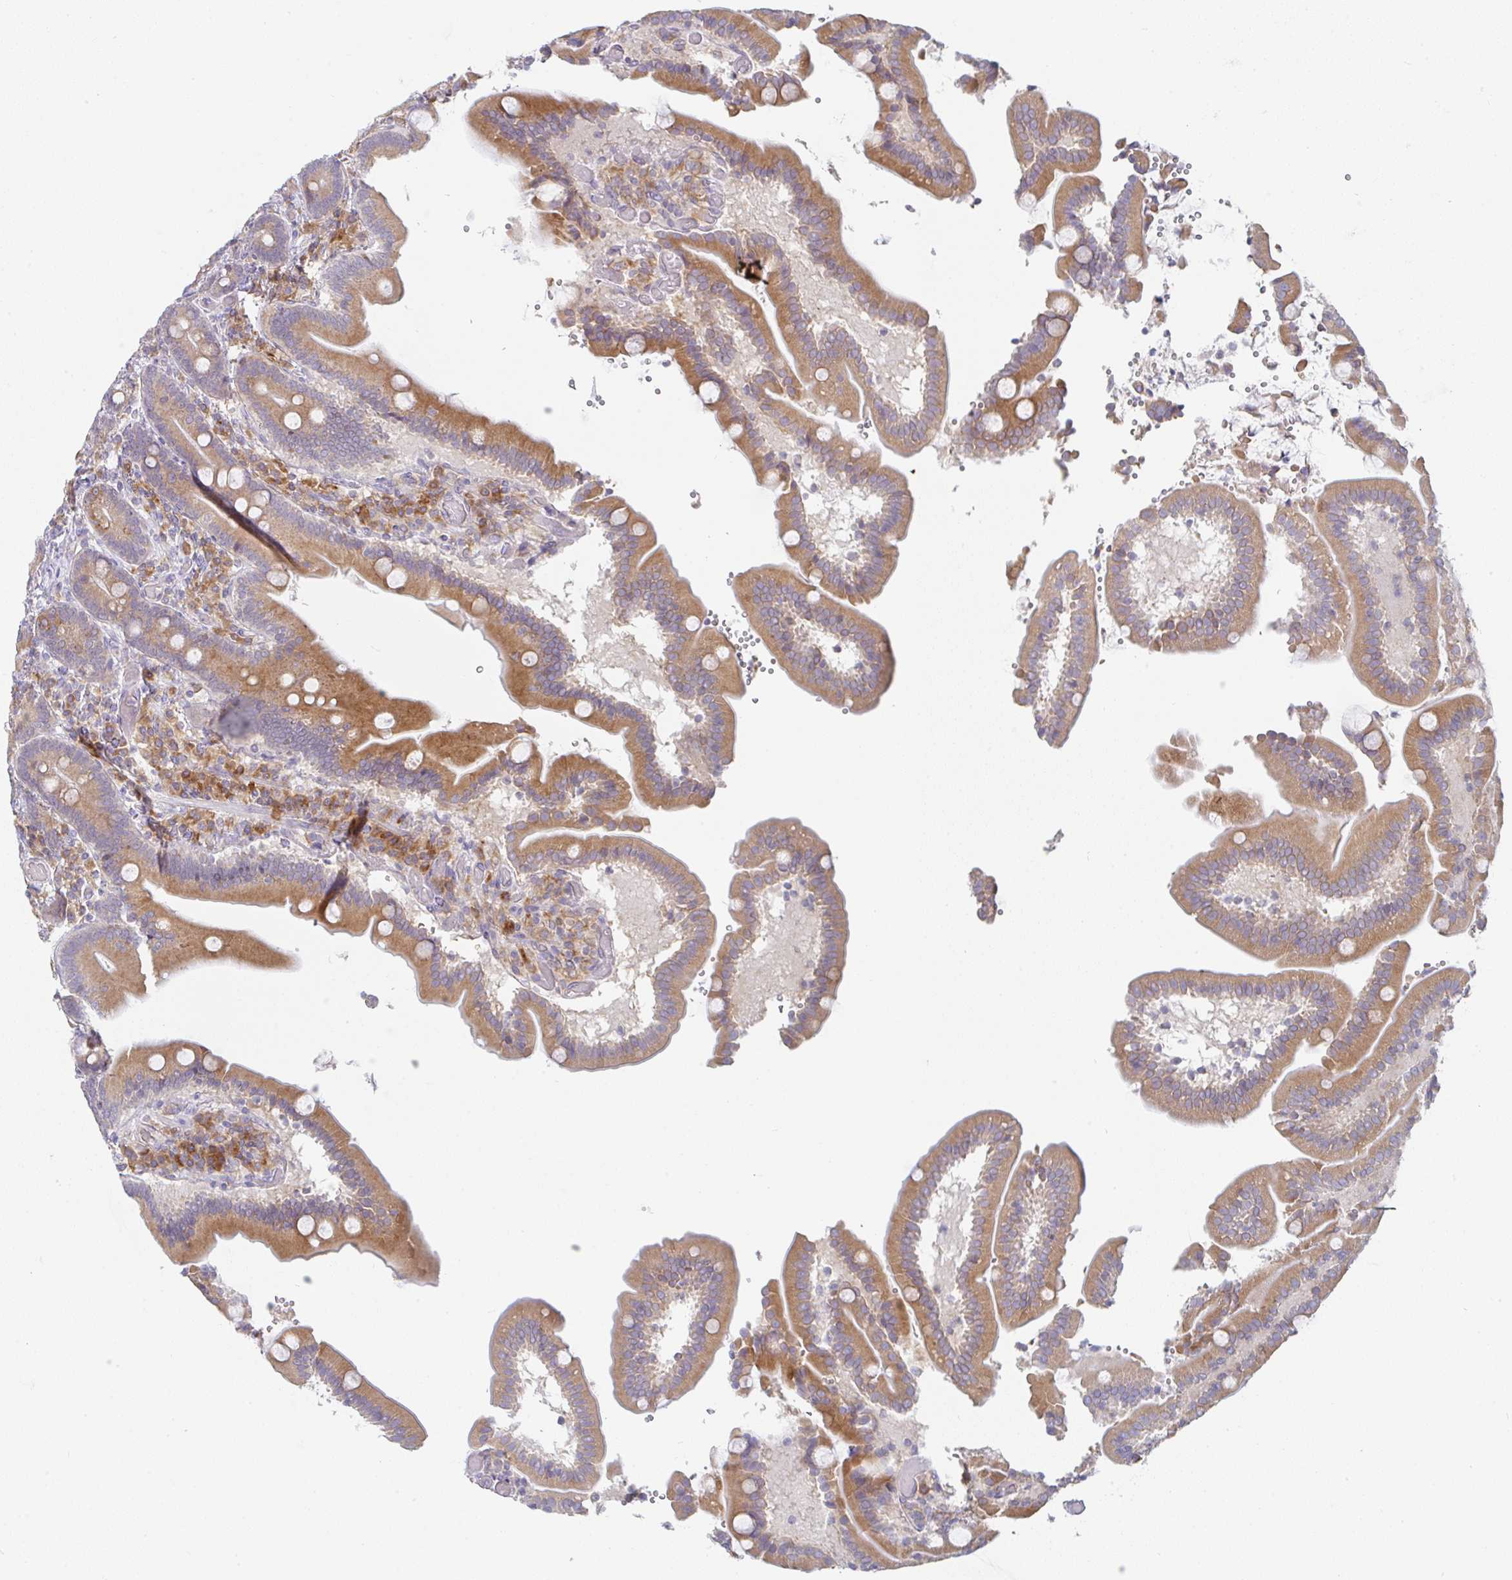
{"staining": {"intensity": "moderate", "quantity": ">75%", "location": "cytoplasmic/membranous"}, "tissue": "duodenum", "cell_type": "Glandular cells", "image_type": "normal", "snomed": [{"axis": "morphology", "description": "Normal tissue, NOS"}, {"axis": "topography", "description": "Duodenum"}], "caption": "Immunohistochemical staining of unremarkable human duodenum reveals medium levels of moderate cytoplasmic/membranous staining in about >75% of glandular cells.", "gene": "DERL2", "patient": {"sex": "female", "age": 62}}